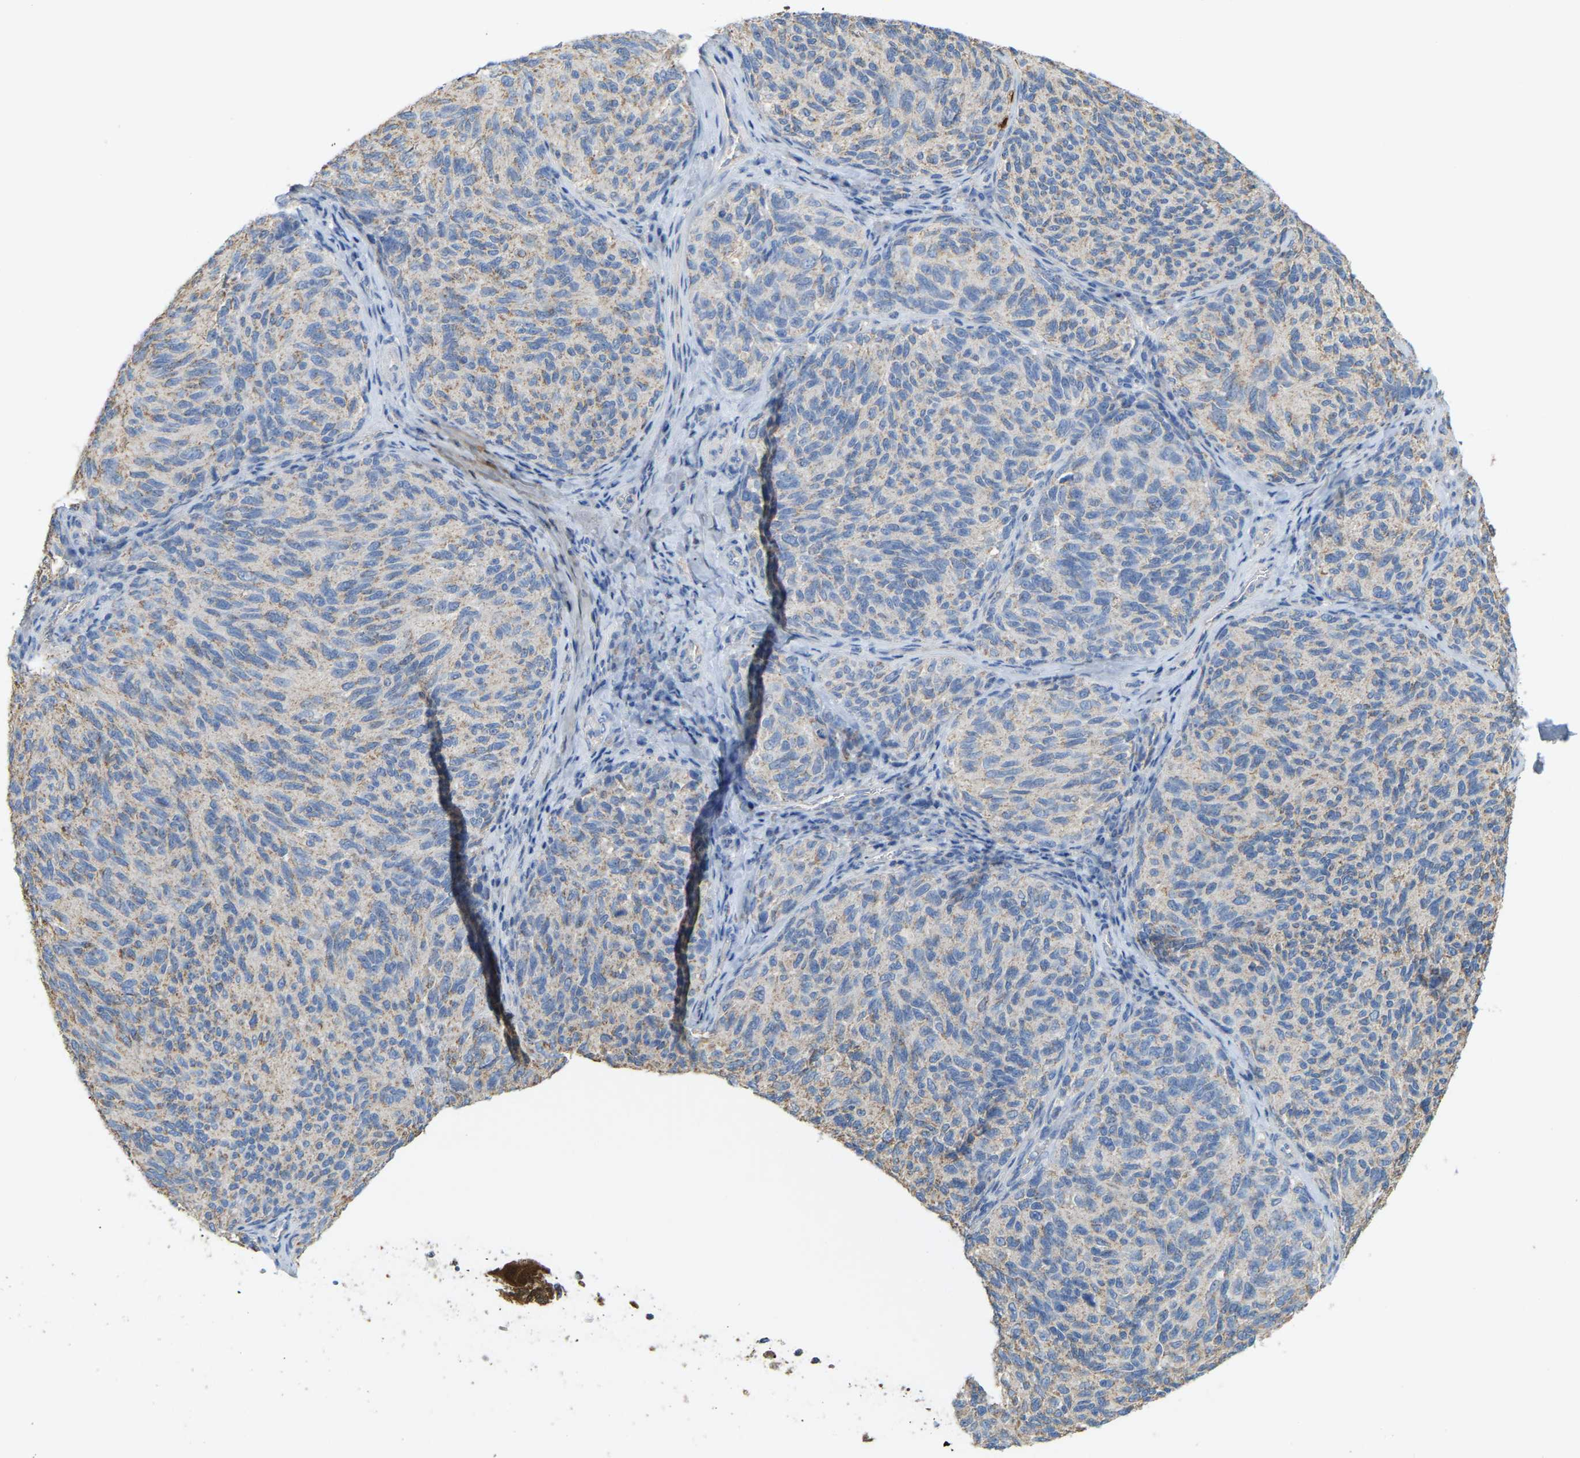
{"staining": {"intensity": "moderate", "quantity": "25%-75%", "location": "cytoplasmic/membranous"}, "tissue": "melanoma", "cell_type": "Tumor cells", "image_type": "cancer", "snomed": [{"axis": "morphology", "description": "Malignant melanoma, NOS"}, {"axis": "topography", "description": "Skin"}], "caption": "Human malignant melanoma stained for a protein (brown) displays moderate cytoplasmic/membranous positive staining in about 25%-75% of tumor cells.", "gene": "SERPINB5", "patient": {"sex": "female", "age": 73}}